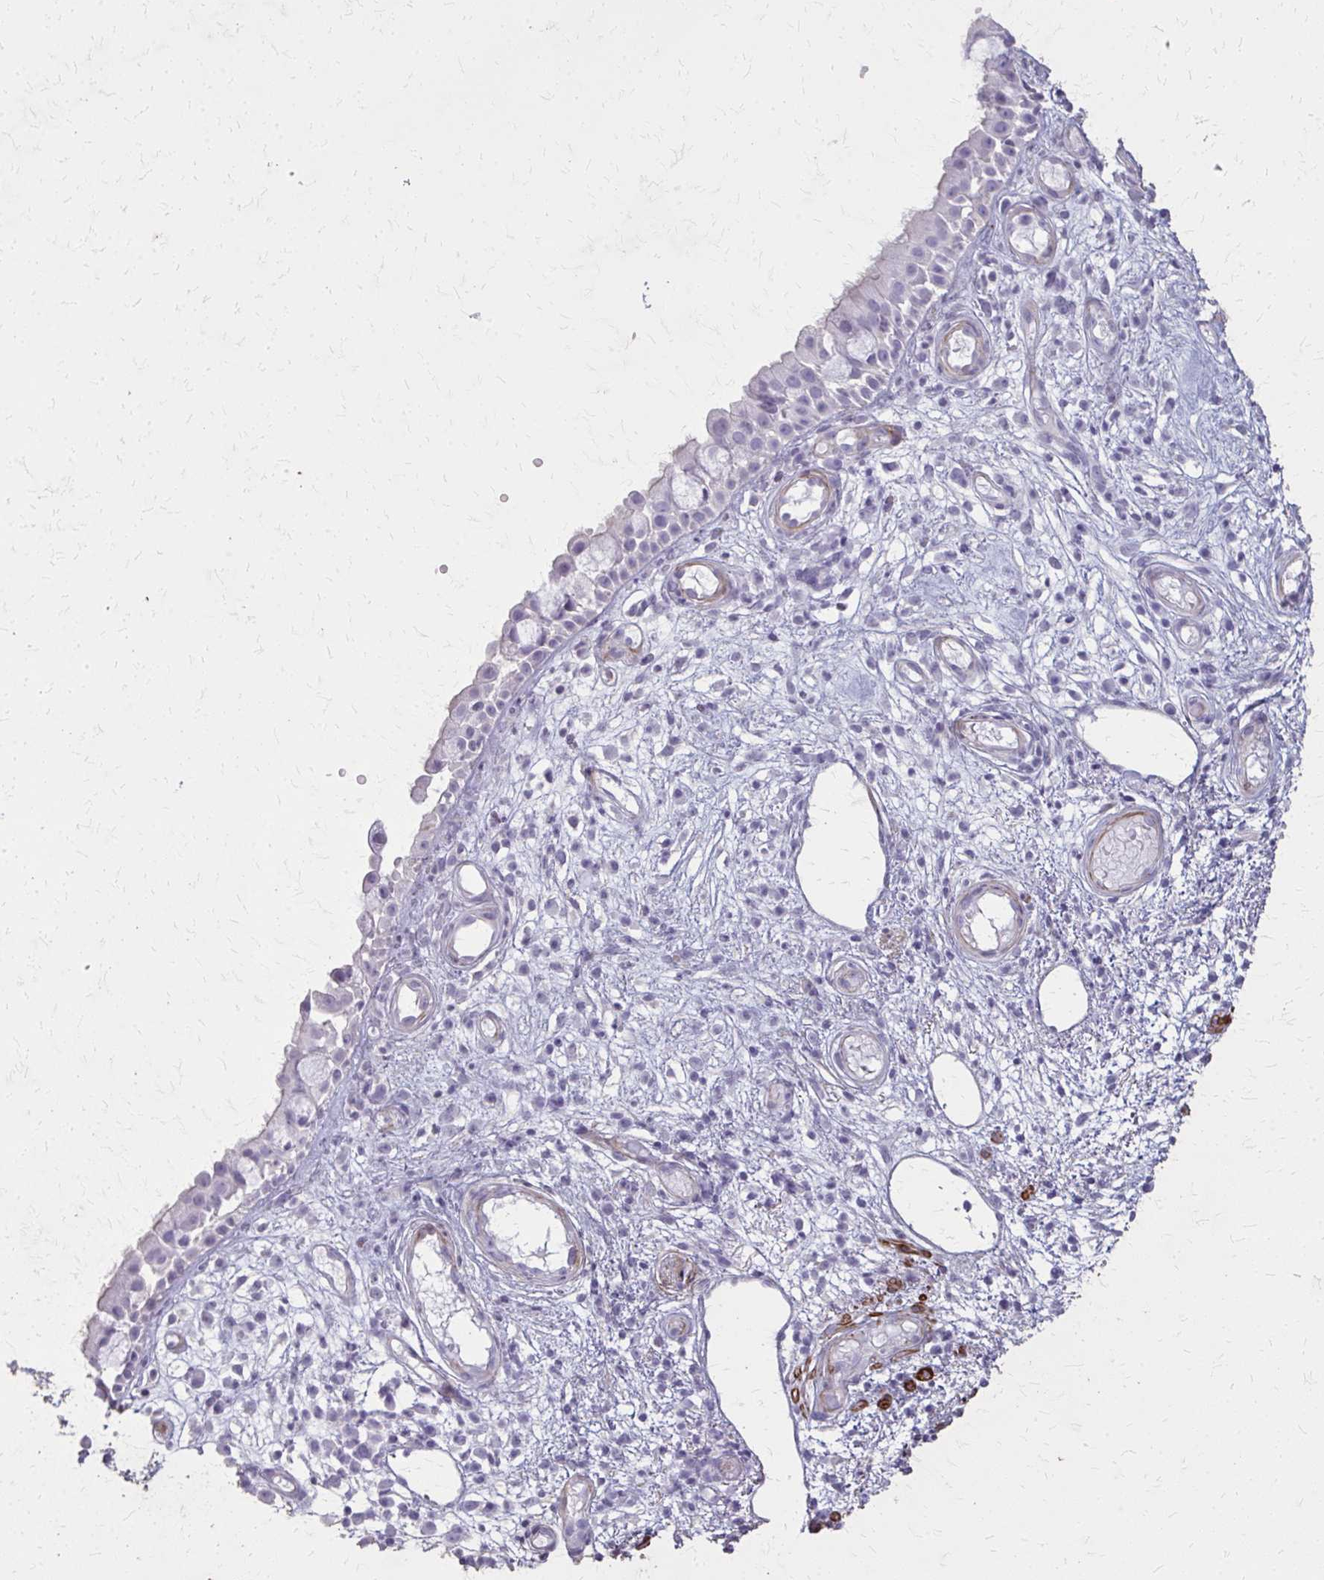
{"staining": {"intensity": "negative", "quantity": "none", "location": "none"}, "tissue": "nasopharynx", "cell_type": "Respiratory epithelial cells", "image_type": "normal", "snomed": [{"axis": "morphology", "description": "Normal tissue, NOS"}, {"axis": "morphology", "description": "Inflammation, NOS"}, {"axis": "topography", "description": "Nasopharynx"}], "caption": "Immunohistochemistry photomicrograph of benign nasopharynx: human nasopharynx stained with DAB (3,3'-diaminobenzidine) shows no significant protein expression in respiratory epithelial cells.", "gene": "TENM4", "patient": {"sex": "male", "age": 54}}